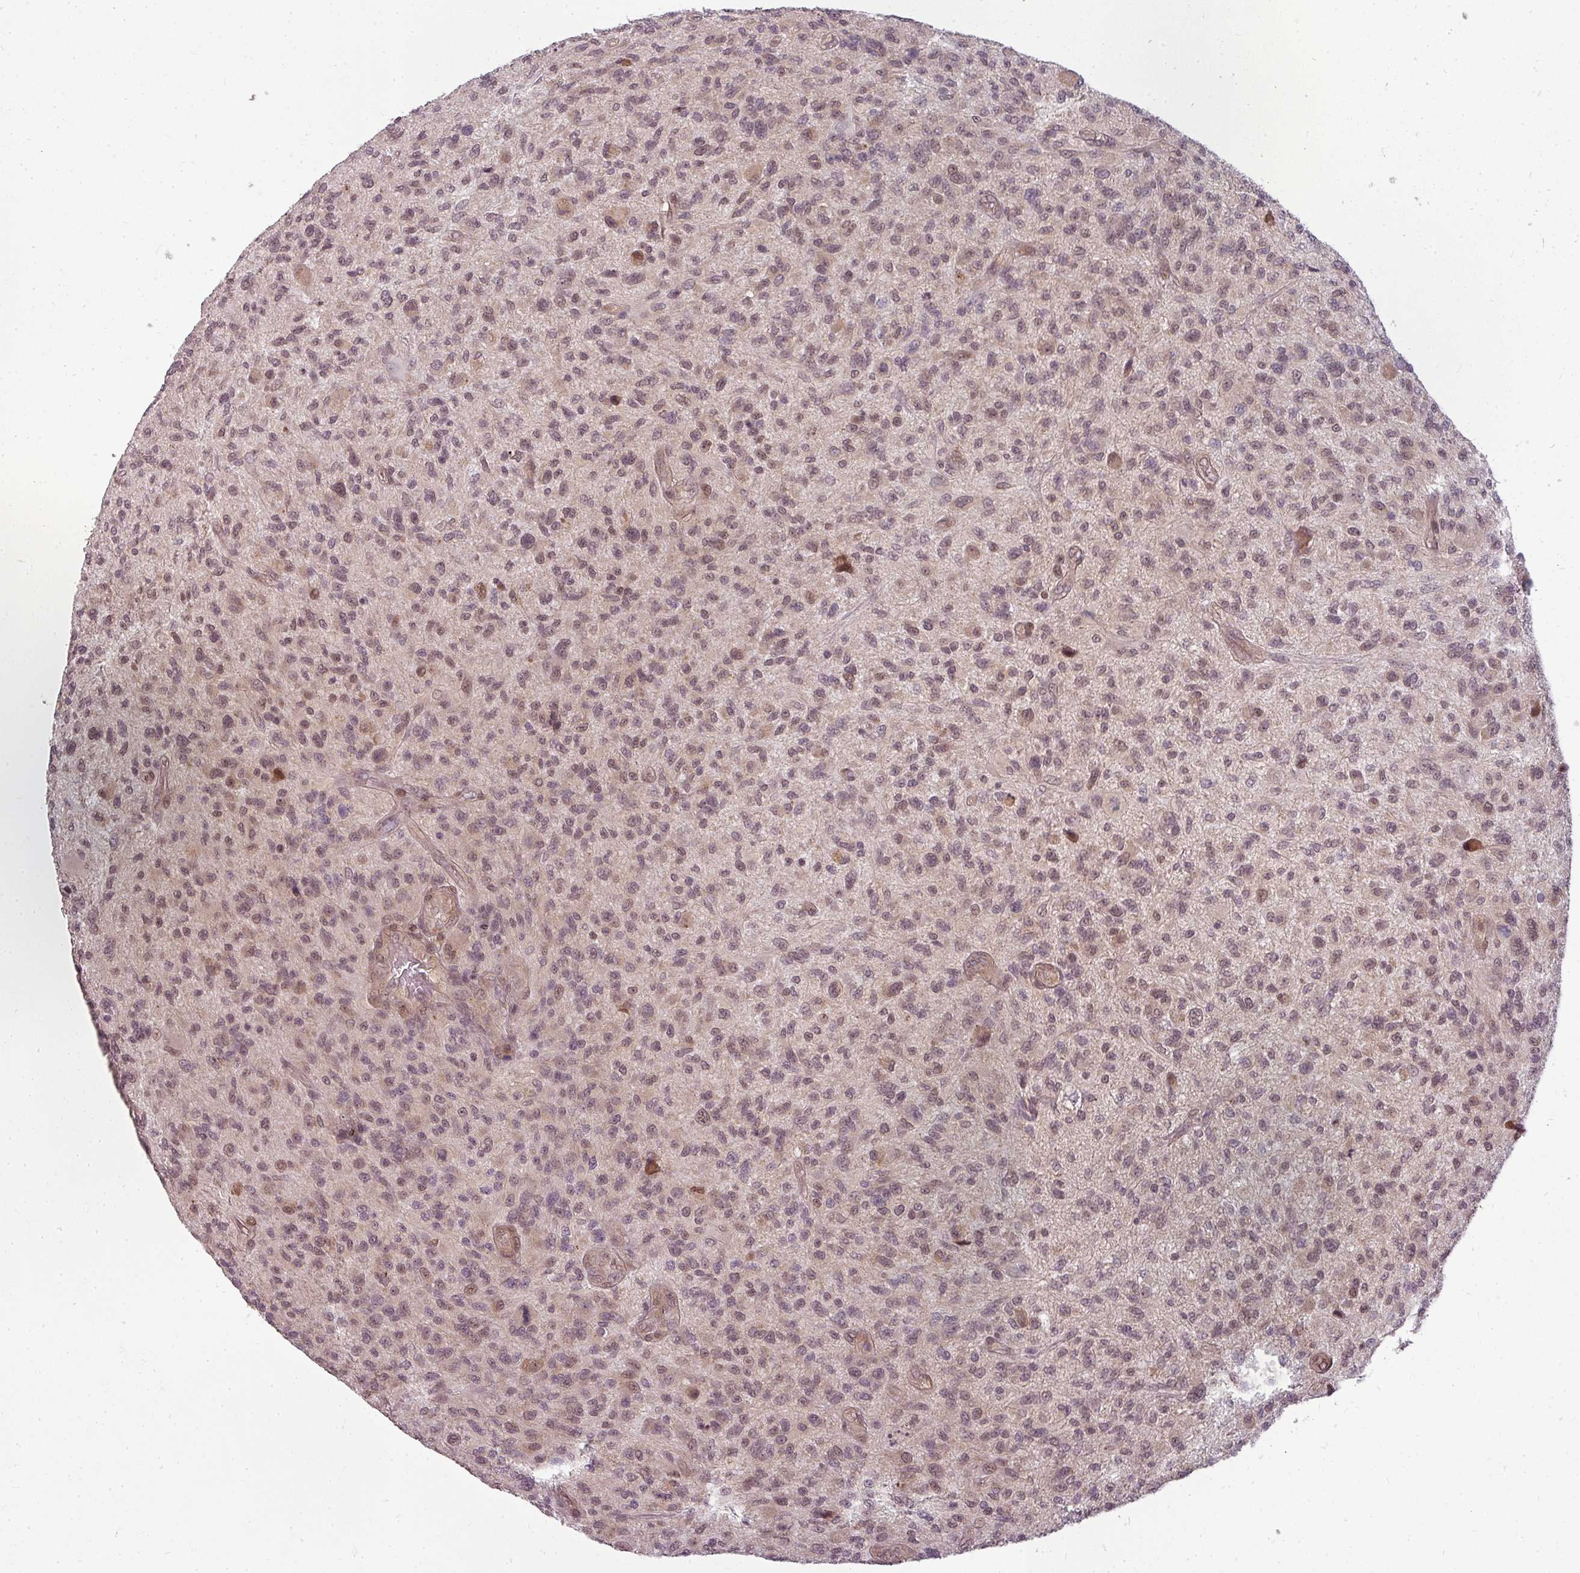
{"staining": {"intensity": "weak", "quantity": ">75%", "location": "cytoplasmic/membranous,nuclear"}, "tissue": "glioma", "cell_type": "Tumor cells", "image_type": "cancer", "snomed": [{"axis": "morphology", "description": "Glioma, malignant, High grade"}, {"axis": "topography", "description": "Brain"}], "caption": "Immunohistochemical staining of malignant glioma (high-grade) shows low levels of weak cytoplasmic/membranous and nuclear protein staining in about >75% of tumor cells. (Stains: DAB (3,3'-diaminobenzidine) in brown, nuclei in blue, Microscopy: brightfield microscopy at high magnification).", "gene": "CLIC1", "patient": {"sex": "male", "age": 47}}